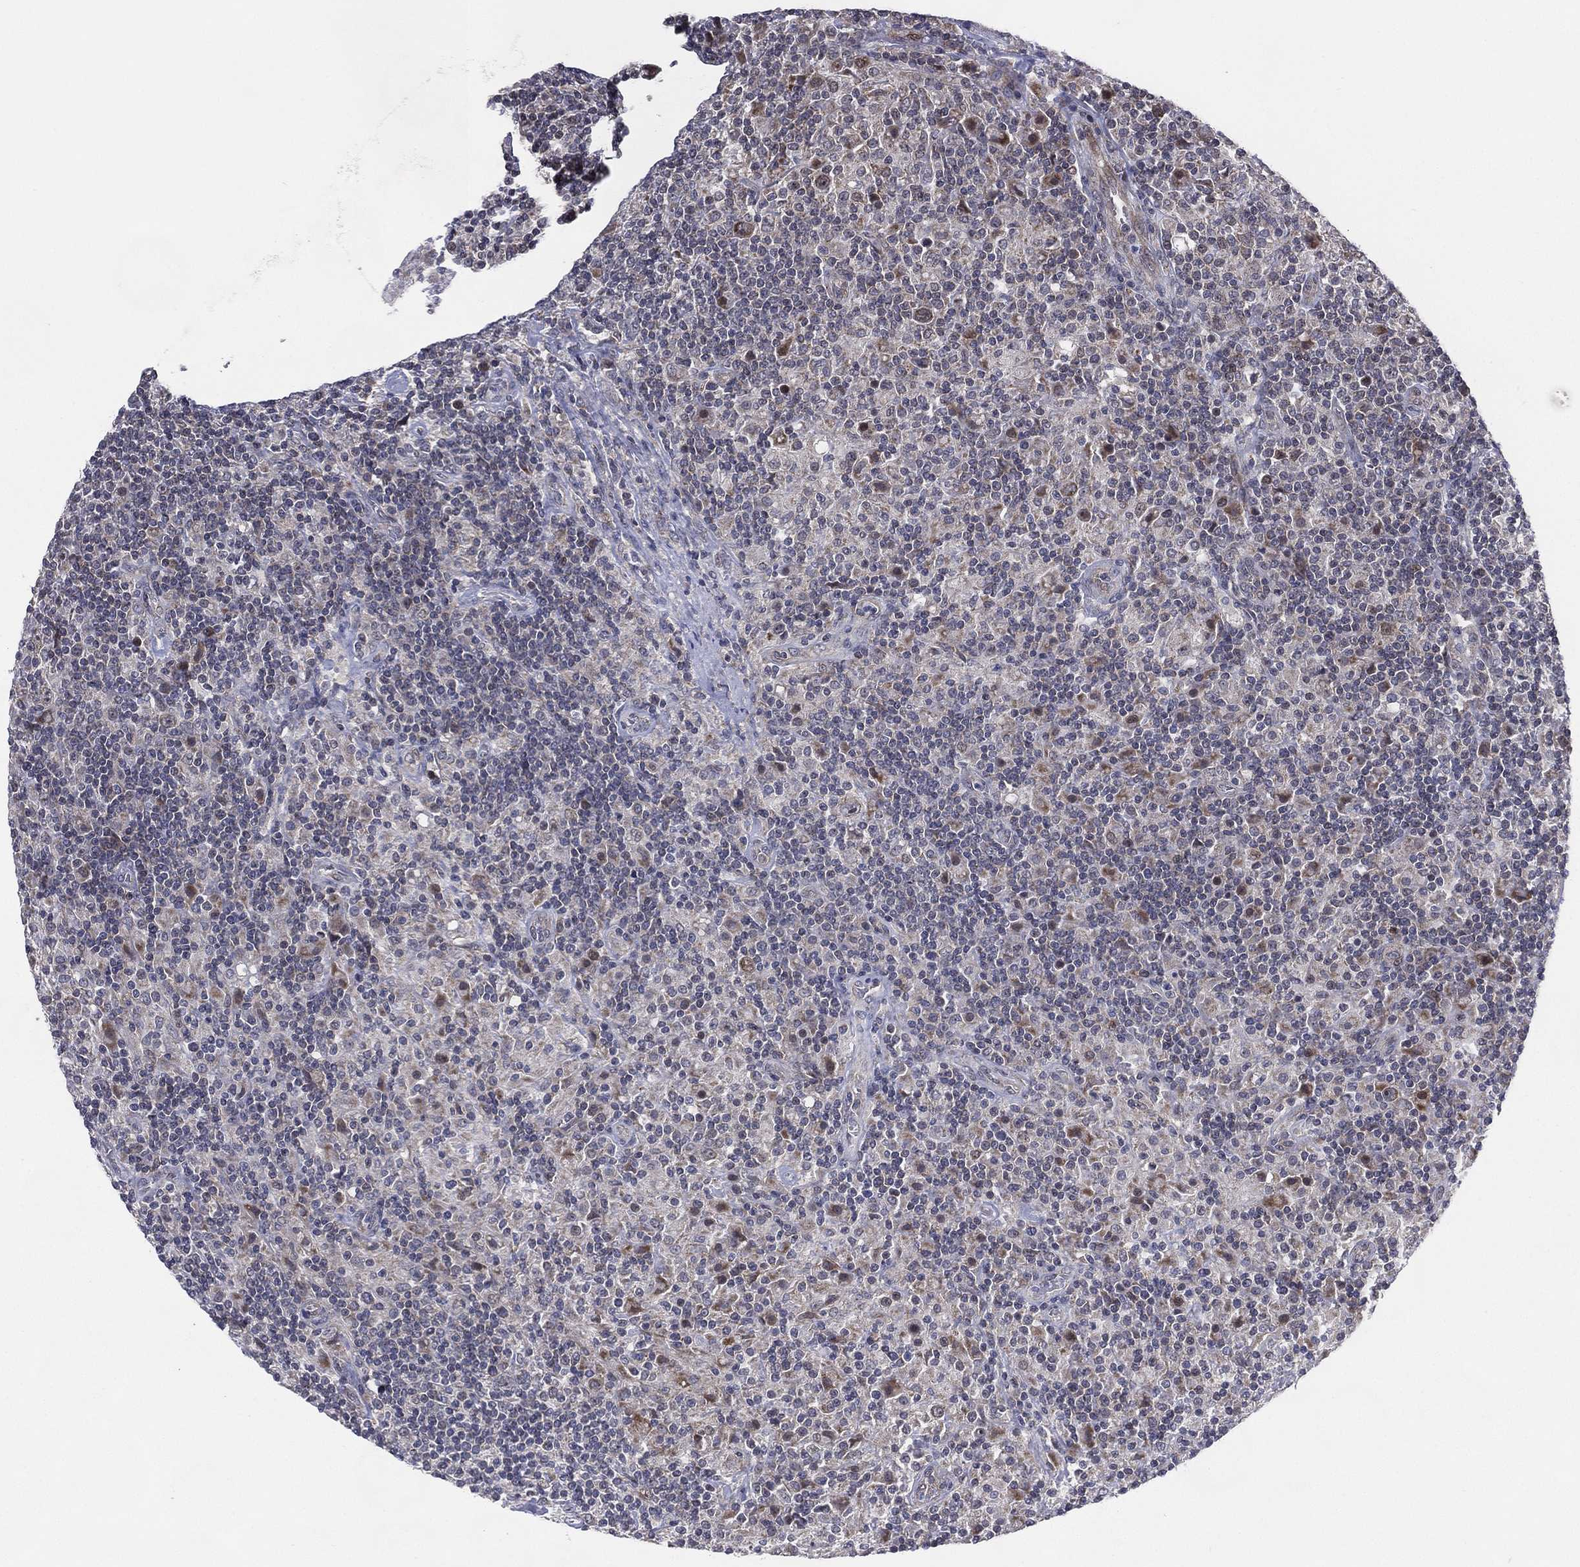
{"staining": {"intensity": "negative", "quantity": "none", "location": "none"}, "tissue": "lymphoma", "cell_type": "Tumor cells", "image_type": "cancer", "snomed": [{"axis": "morphology", "description": "Hodgkin's disease, NOS"}, {"axis": "topography", "description": "Lymph node"}], "caption": "There is no significant expression in tumor cells of Hodgkin's disease.", "gene": "KAT14", "patient": {"sex": "male", "age": 70}}